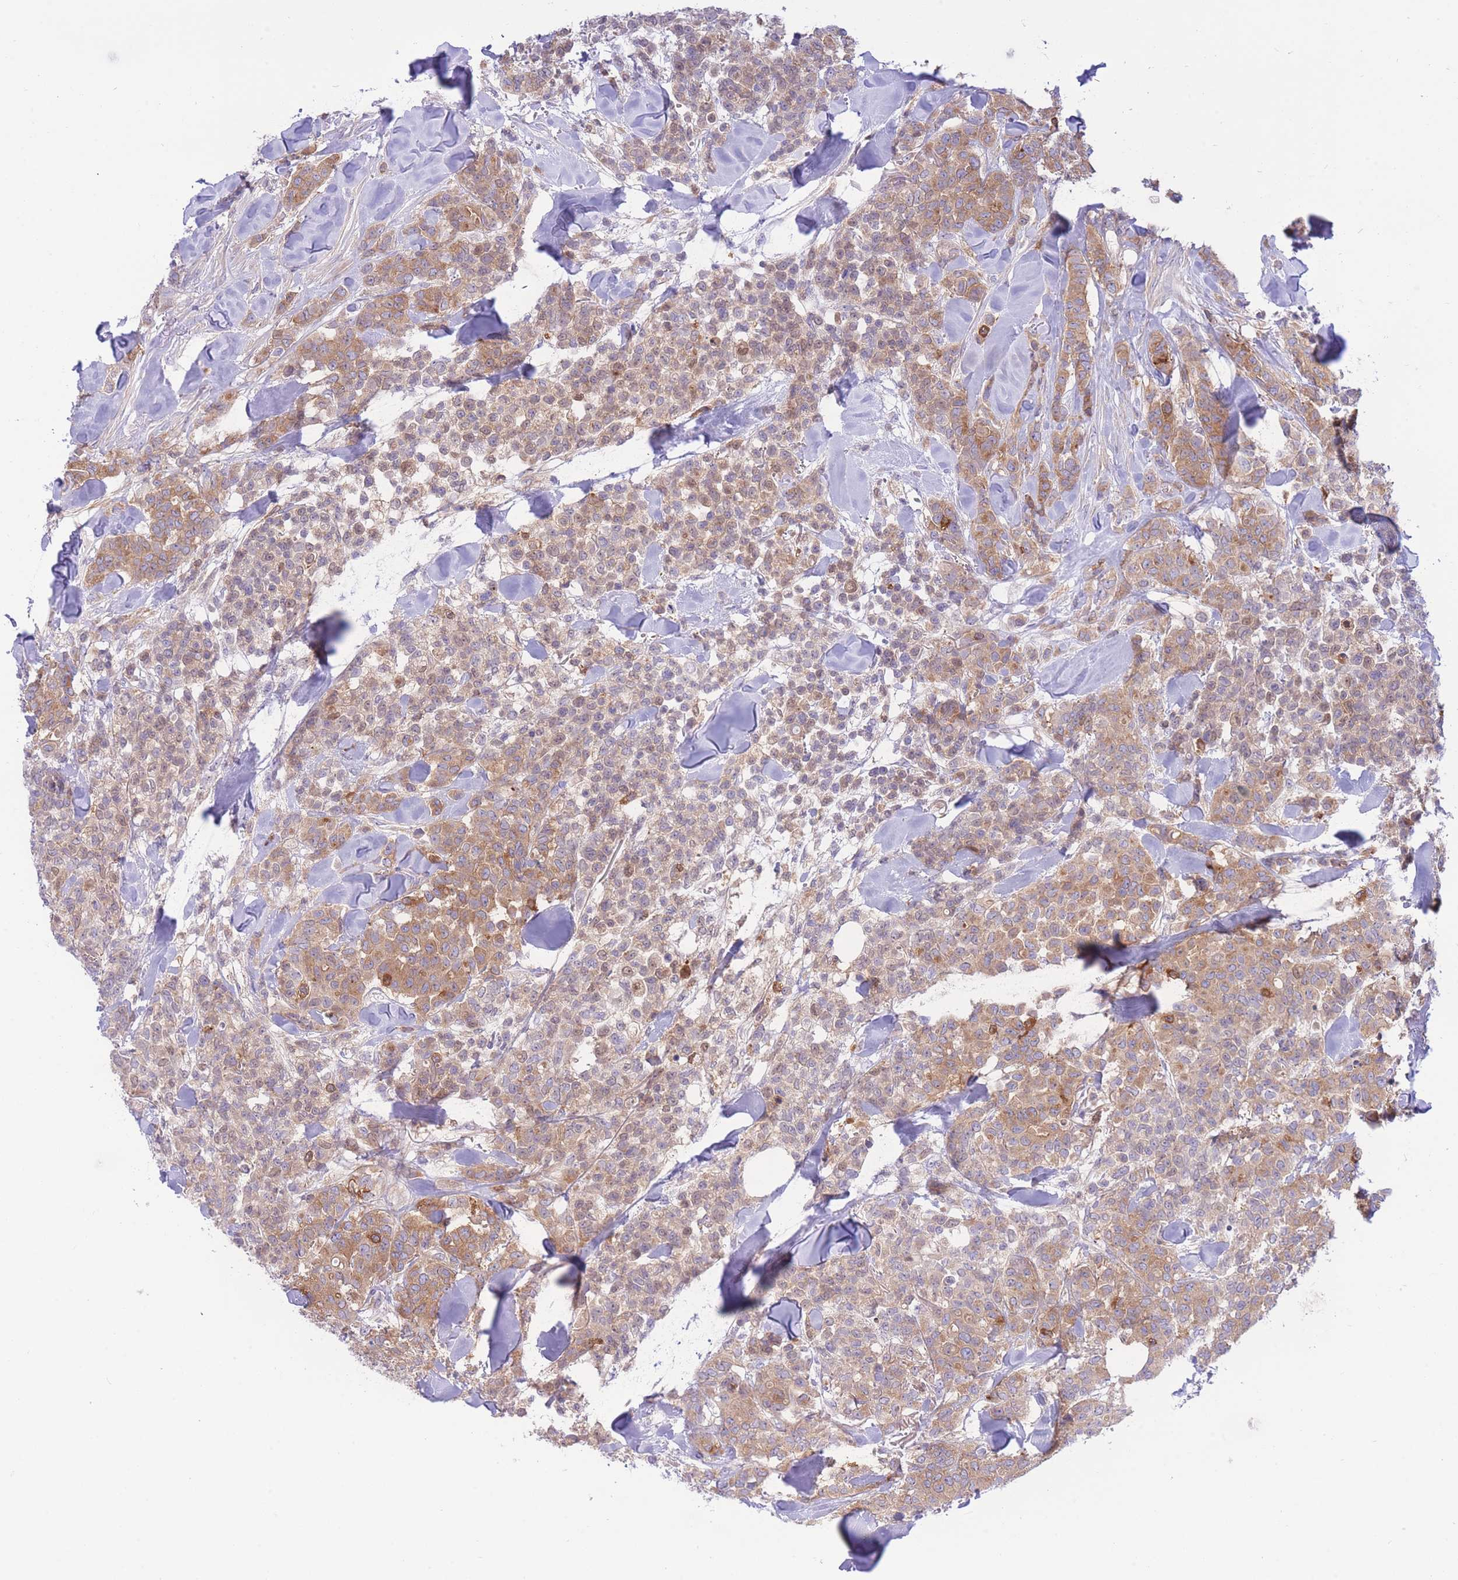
{"staining": {"intensity": "moderate", "quantity": ">75%", "location": "cytoplasmic/membranous,nuclear"}, "tissue": "breast cancer", "cell_type": "Tumor cells", "image_type": "cancer", "snomed": [{"axis": "morphology", "description": "Lobular carcinoma"}, {"axis": "topography", "description": "Breast"}], "caption": "Tumor cells show medium levels of moderate cytoplasmic/membranous and nuclear expression in about >75% of cells in breast cancer (lobular carcinoma). Nuclei are stained in blue.", "gene": "NAMPT", "patient": {"sex": "female", "age": 91}}